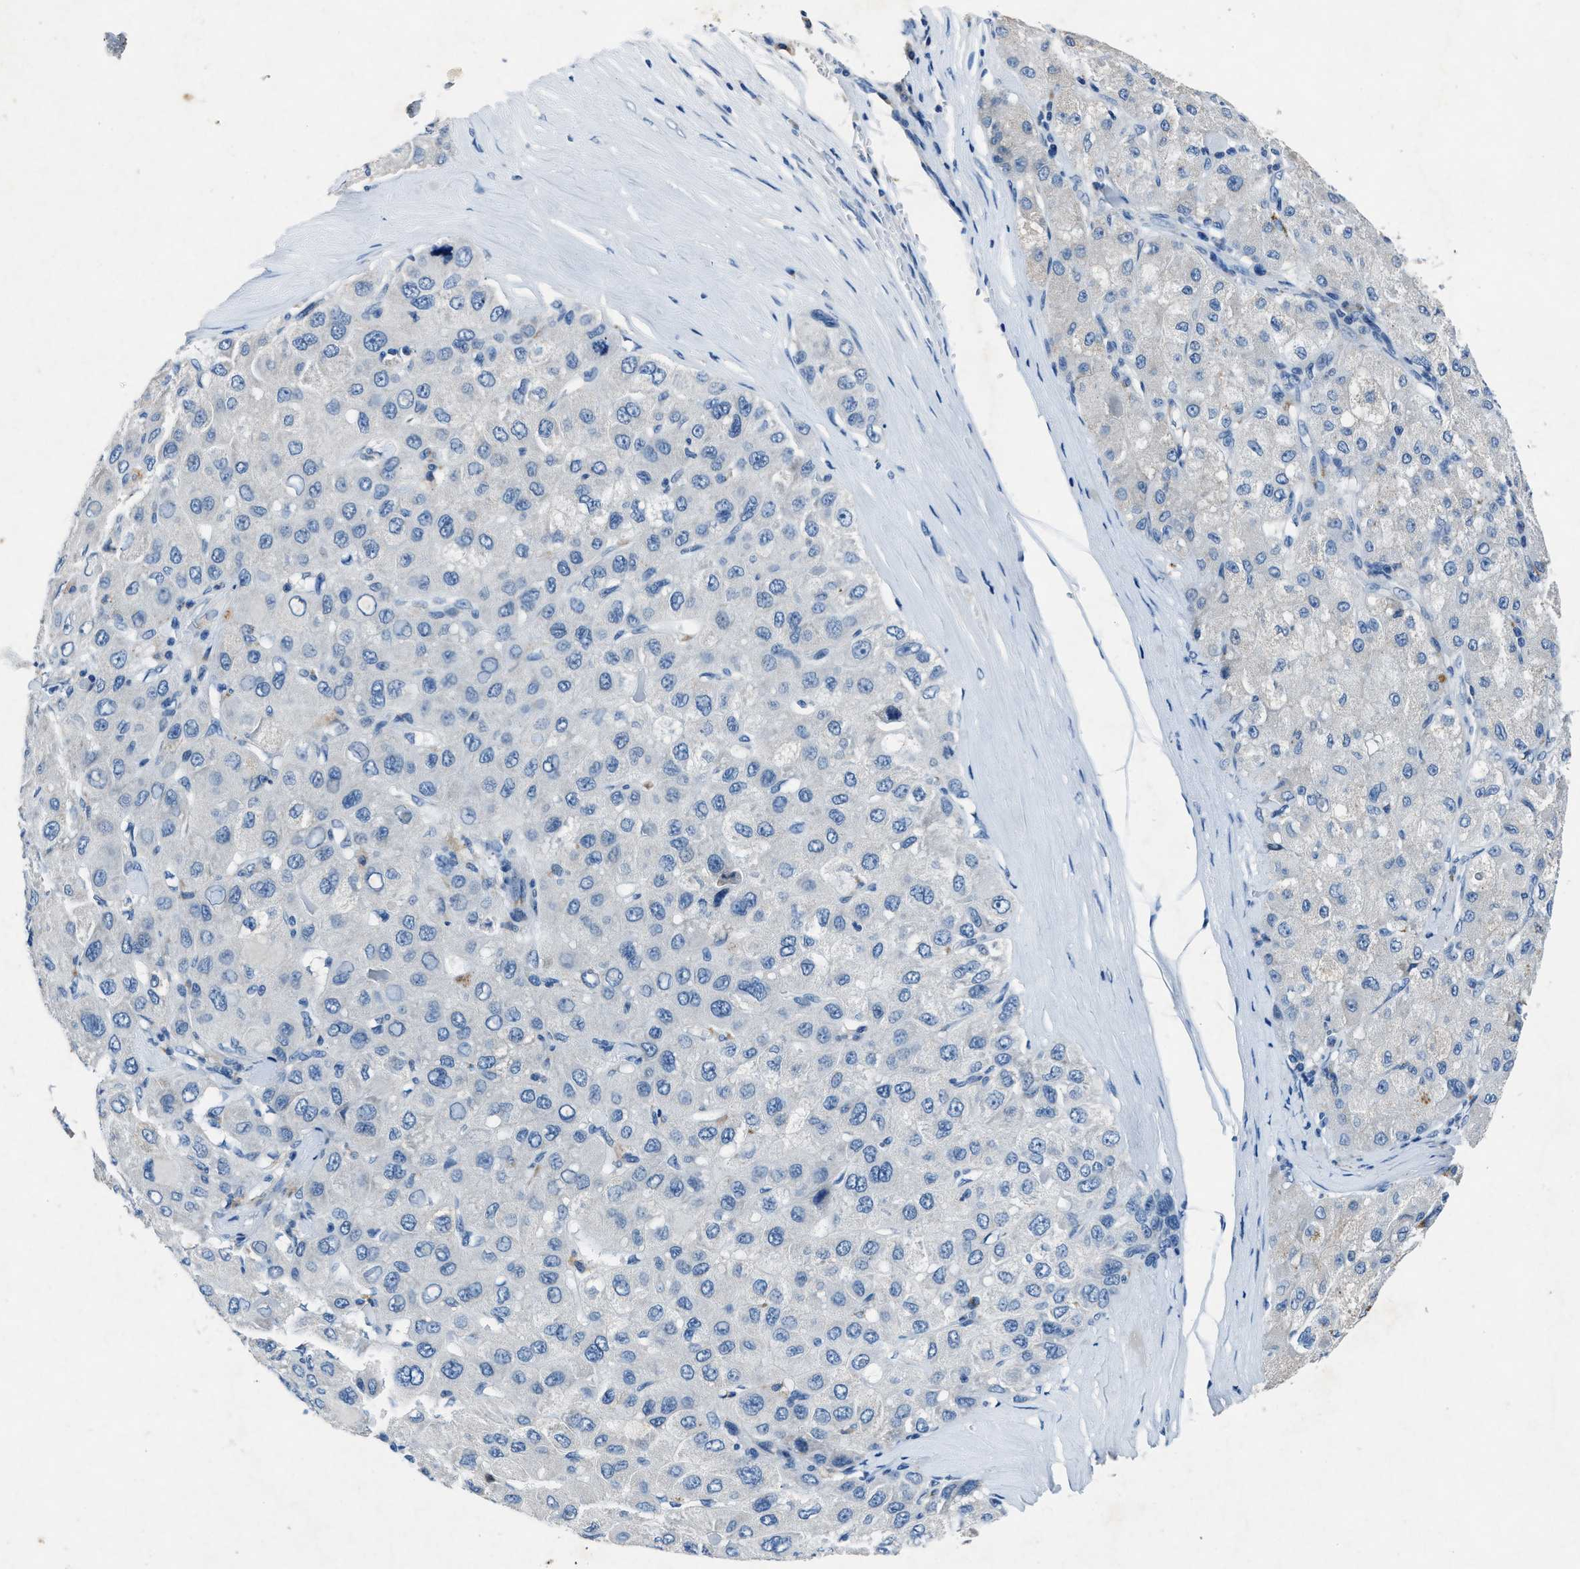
{"staining": {"intensity": "negative", "quantity": "none", "location": "none"}, "tissue": "liver cancer", "cell_type": "Tumor cells", "image_type": "cancer", "snomed": [{"axis": "morphology", "description": "Carcinoma, Hepatocellular, NOS"}, {"axis": "topography", "description": "Liver"}], "caption": "Immunohistochemistry (IHC) photomicrograph of liver hepatocellular carcinoma stained for a protein (brown), which exhibits no expression in tumor cells.", "gene": "ADAM2", "patient": {"sex": "male", "age": 80}}